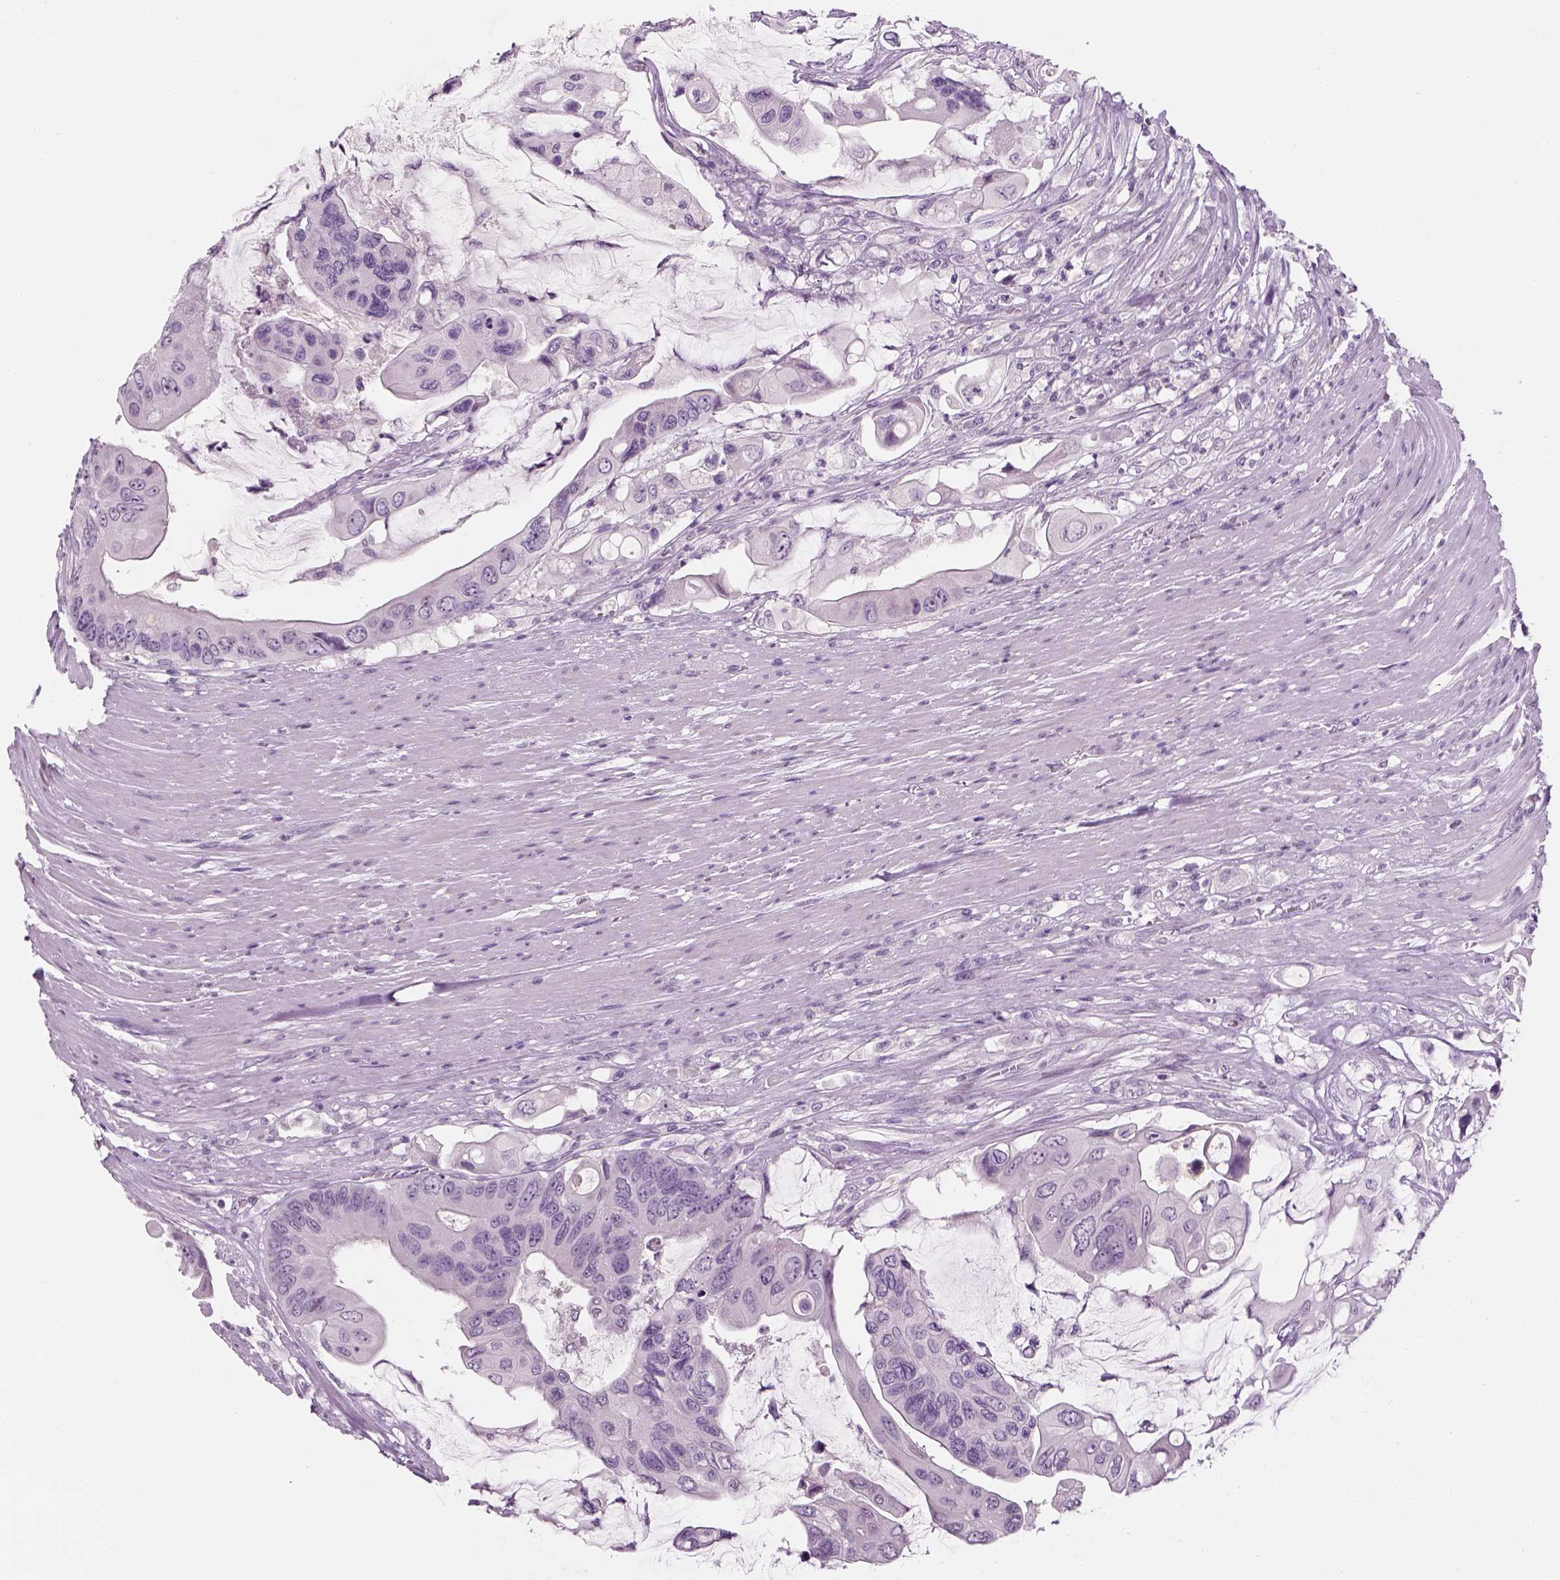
{"staining": {"intensity": "negative", "quantity": "none", "location": "none"}, "tissue": "colorectal cancer", "cell_type": "Tumor cells", "image_type": "cancer", "snomed": [{"axis": "morphology", "description": "Adenocarcinoma, NOS"}, {"axis": "topography", "description": "Rectum"}], "caption": "This is an IHC micrograph of human adenocarcinoma (colorectal). There is no expression in tumor cells.", "gene": "TH", "patient": {"sex": "male", "age": 63}}